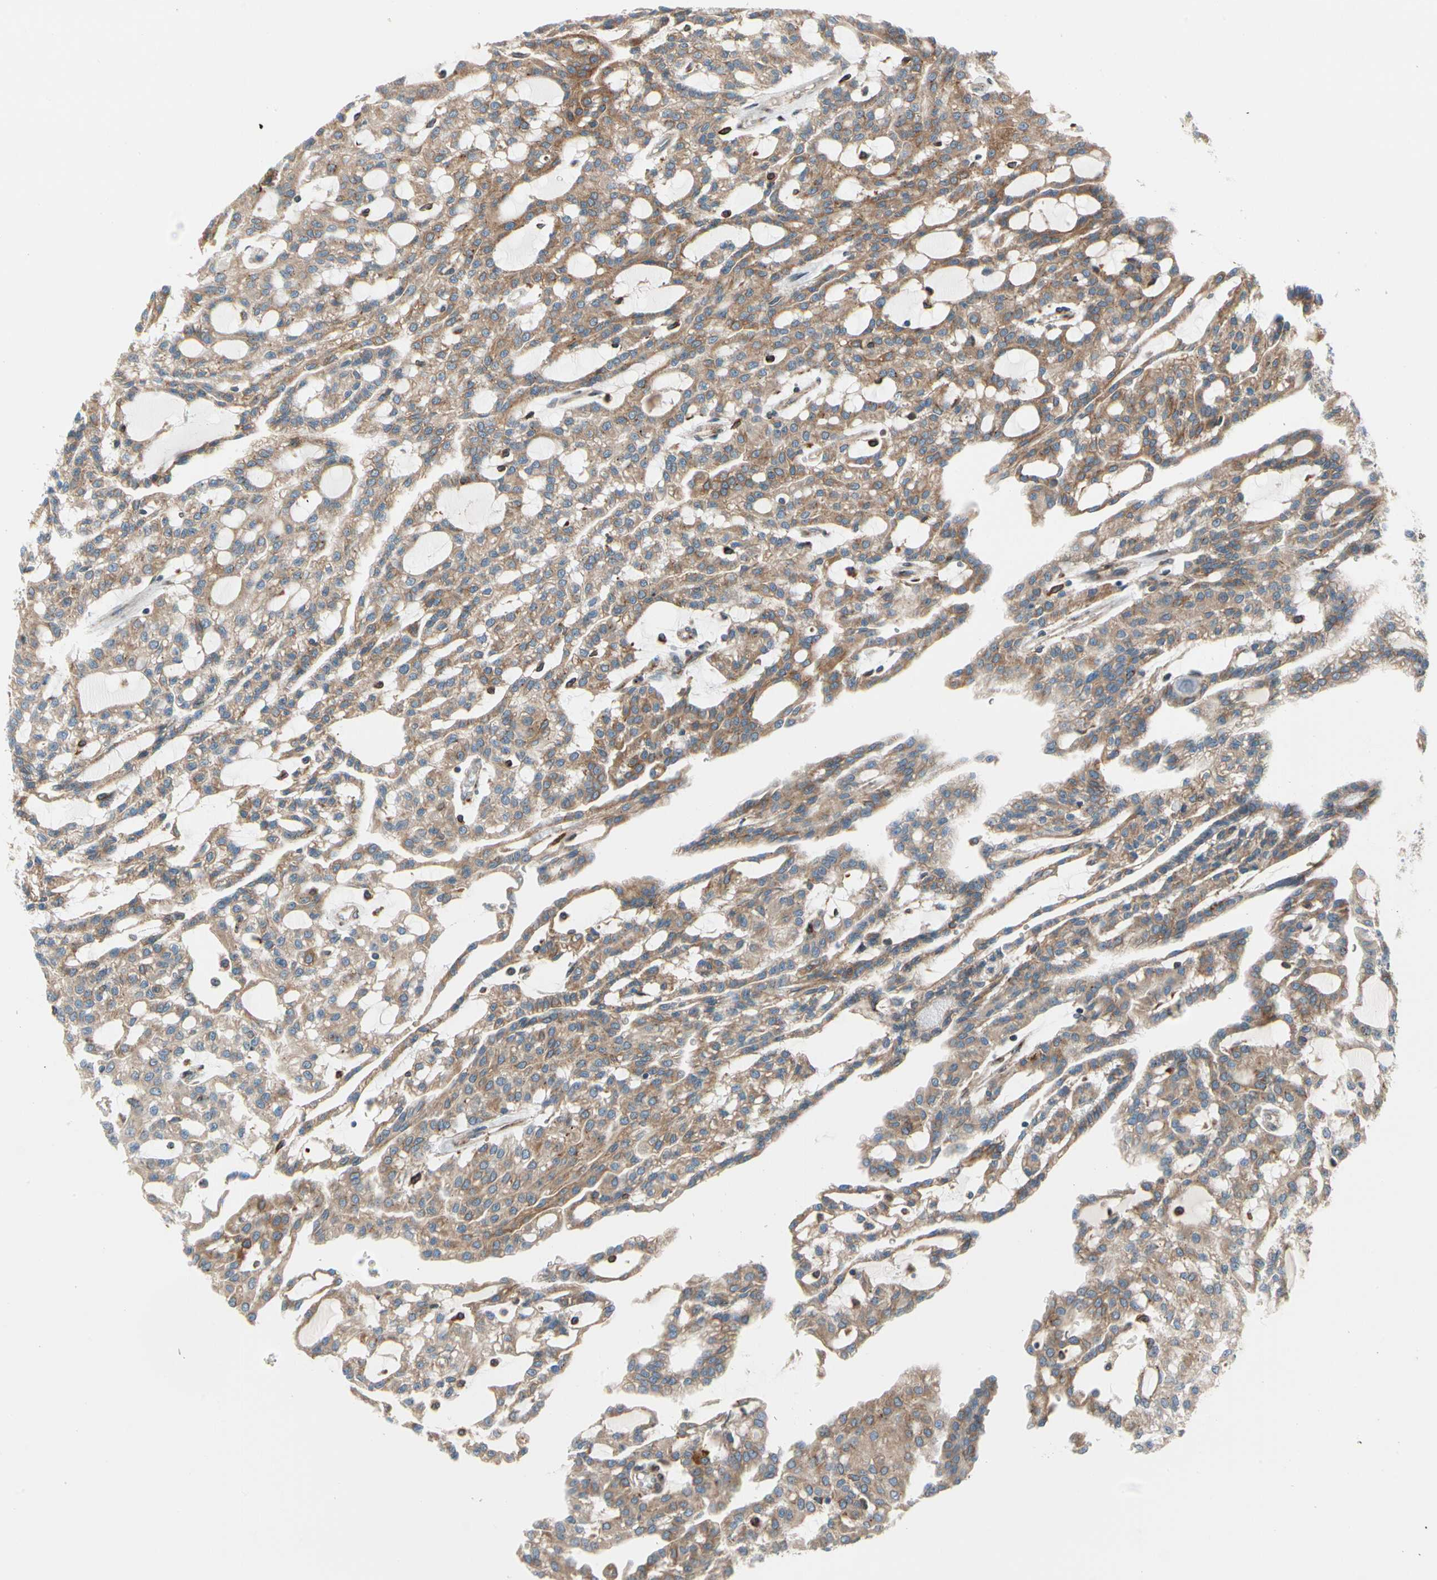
{"staining": {"intensity": "moderate", "quantity": ">75%", "location": "cytoplasmic/membranous"}, "tissue": "renal cancer", "cell_type": "Tumor cells", "image_type": "cancer", "snomed": [{"axis": "morphology", "description": "Adenocarcinoma, NOS"}, {"axis": "topography", "description": "Kidney"}], "caption": "Renal cancer (adenocarcinoma) stained with immunohistochemistry displays moderate cytoplasmic/membranous positivity in approximately >75% of tumor cells. The protein of interest is shown in brown color, while the nuclei are stained blue.", "gene": "NUCB1", "patient": {"sex": "male", "age": 63}}